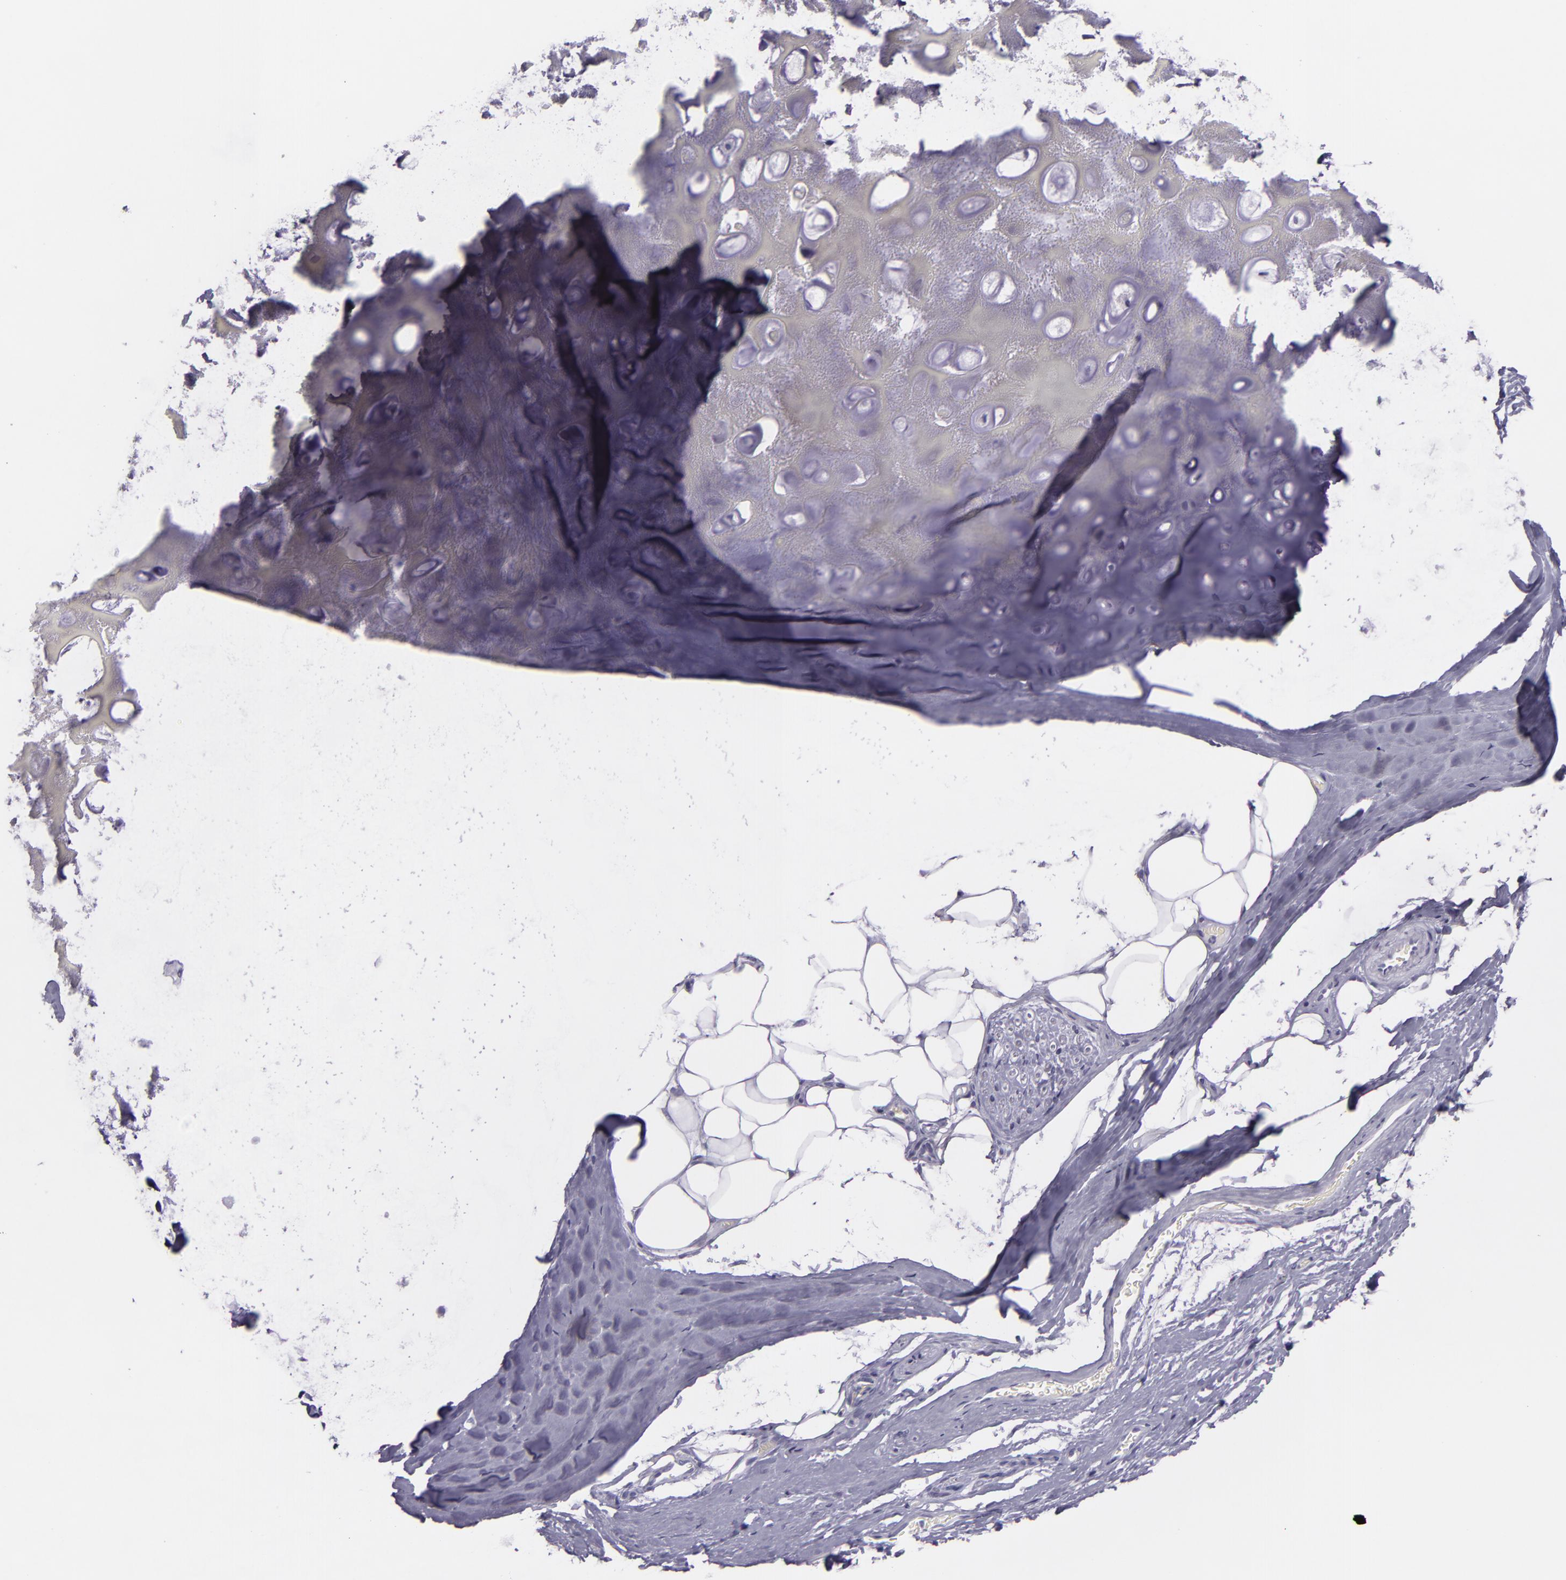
{"staining": {"intensity": "negative", "quantity": "none", "location": "none"}, "tissue": "nasopharynx", "cell_type": "Respiratory epithelial cells", "image_type": "normal", "snomed": [{"axis": "morphology", "description": "Normal tissue, NOS"}, {"axis": "topography", "description": "Nasopharynx"}], "caption": "This image is of unremarkable nasopharynx stained with immunohistochemistry (IHC) to label a protein in brown with the nuclei are counter-stained blue. There is no positivity in respiratory epithelial cells.", "gene": "MUC6", "patient": {"sex": "male", "age": 56}}